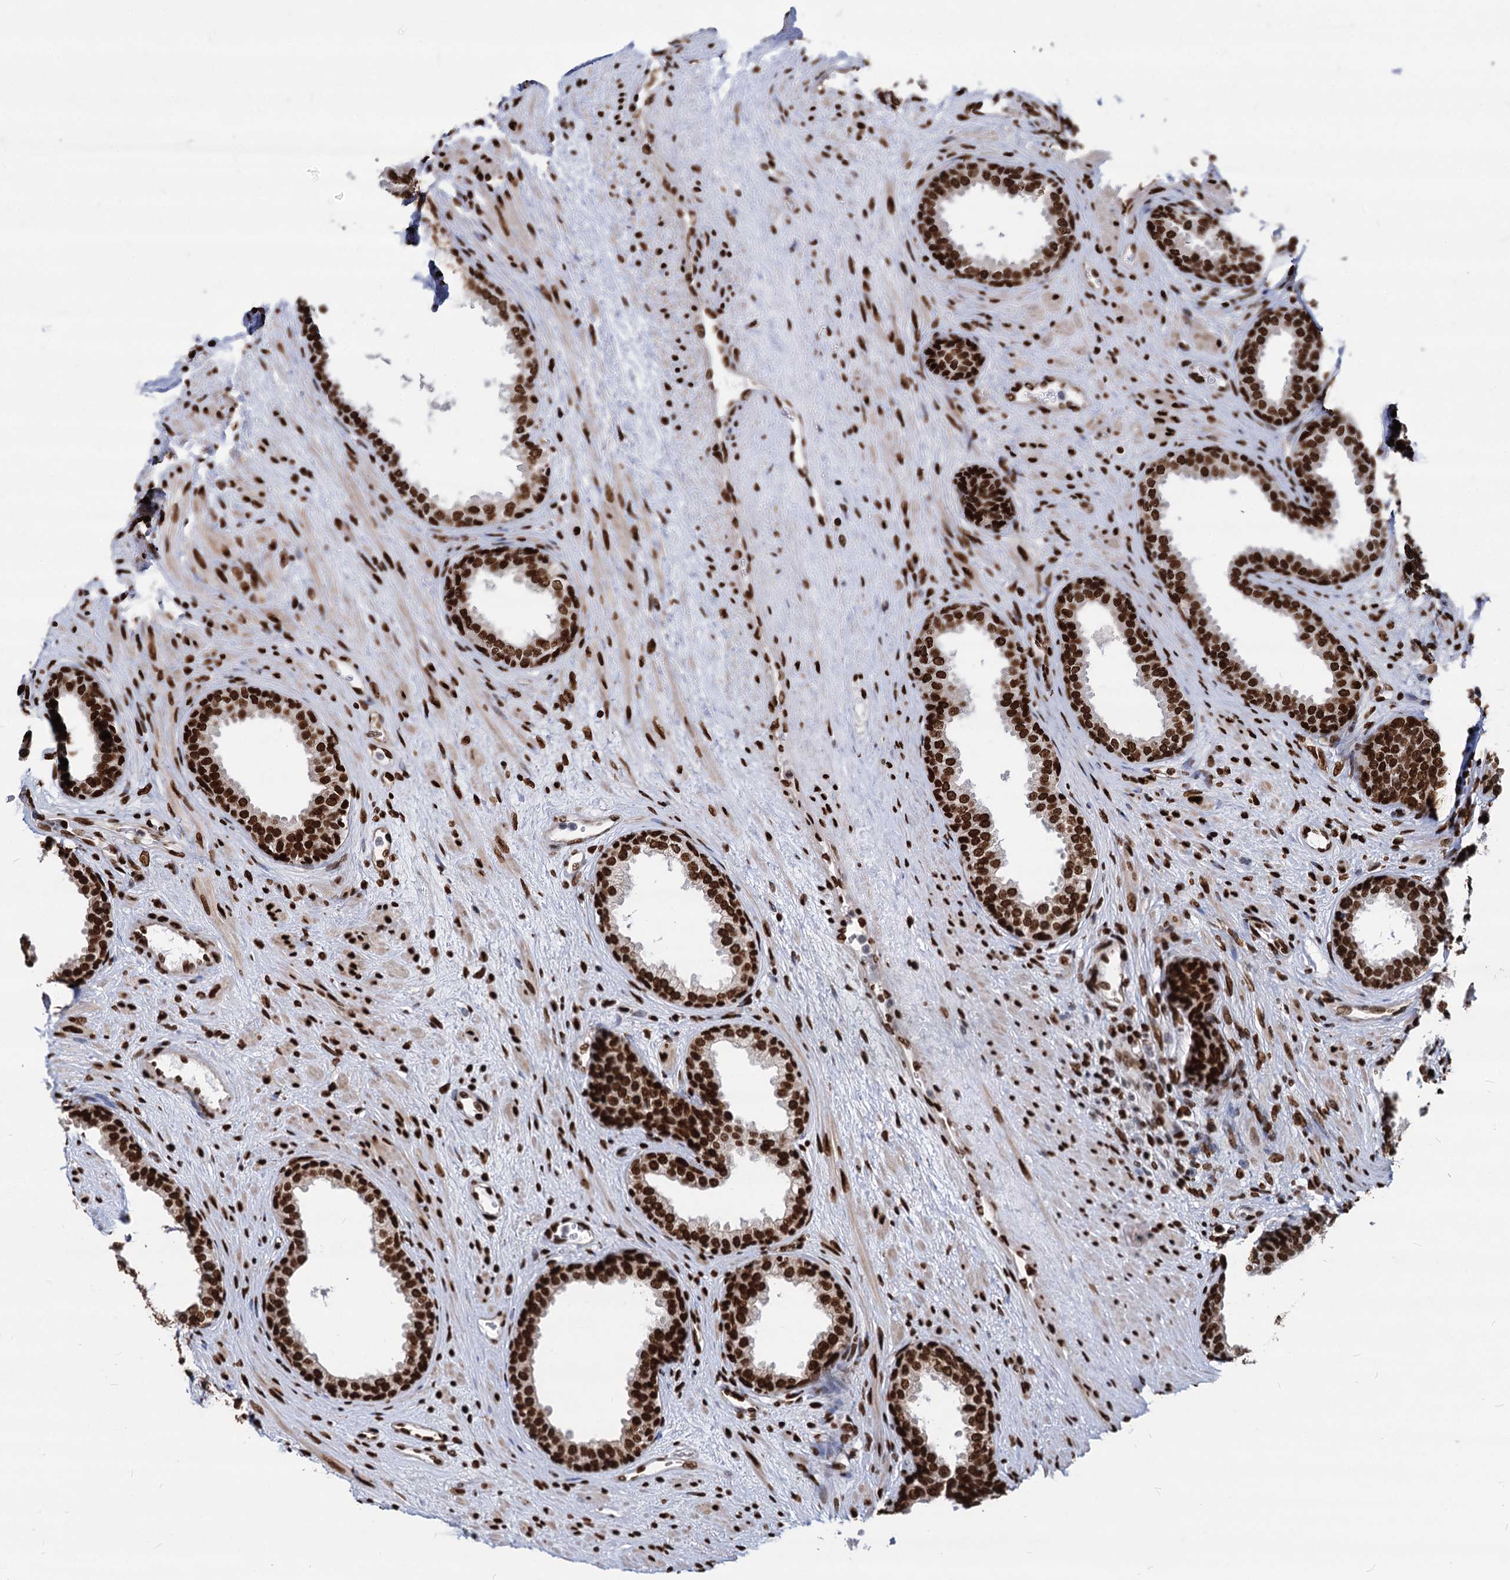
{"staining": {"intensity": "strong", "quantity": ">75%", "location": "nuclear"}, "tissue": "prostate", "cell_type": "Glandular cells", "image_type": "normal", "snomed": [{"axis": "morphology", "description": "Normal tissue, NOS"}, {"axis": "topography", "description": "Prostate"}], "caption": "About >75% of glandular cells in benign prostate show strong nuclear protein expression as visualized by brown immunohistochemical staining.", "gene": "MECP2", "patient": {"sex": "male", "age": 76}}